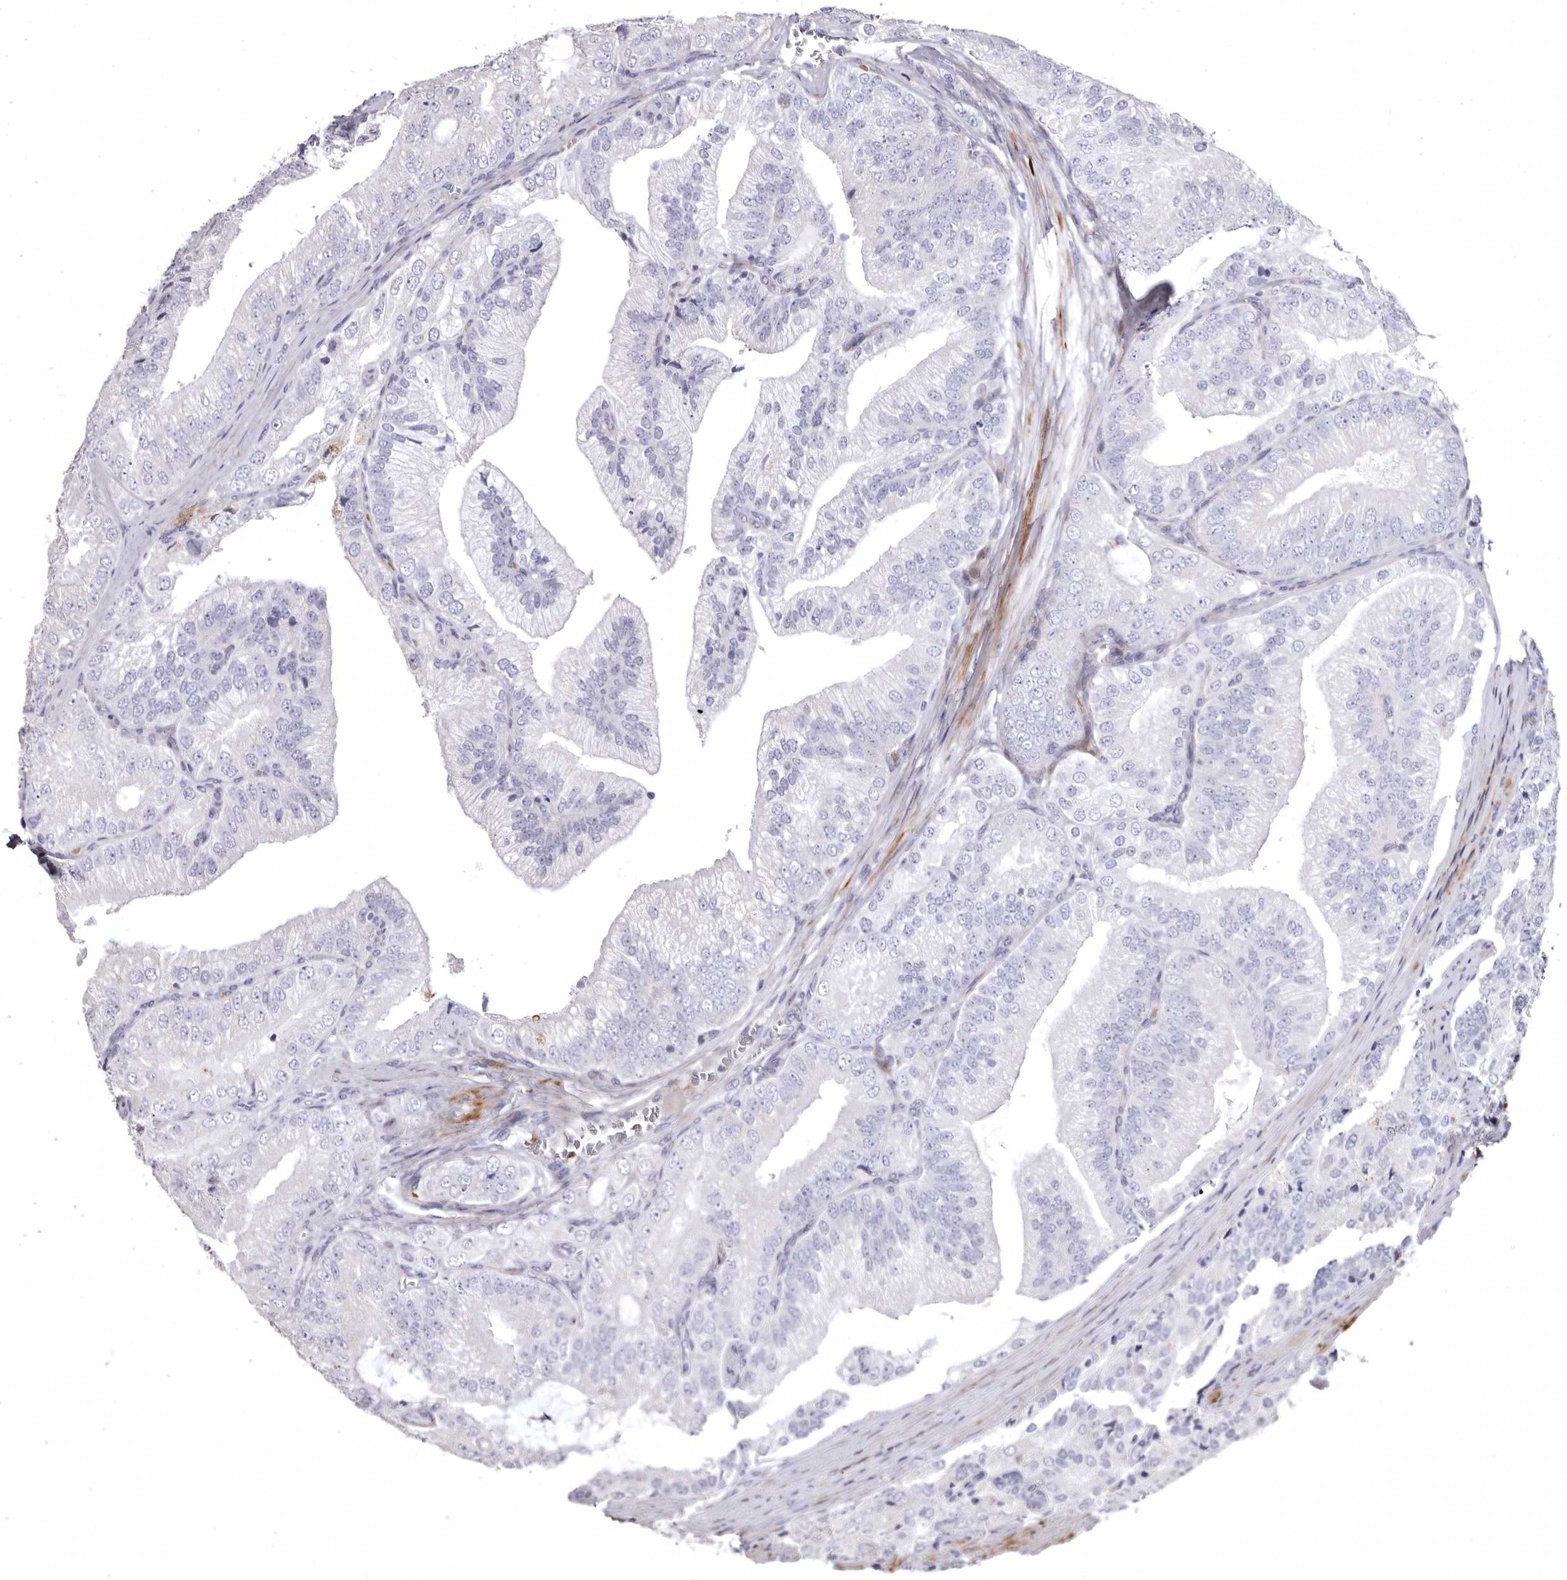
{"staining": {"intensity": "negative", "quantity": "none", "location": "none"}, "tissue": "prostate cancer", "cell_type": "Tumor cells", "image_type": "cancer", "snomed": [{"axis": "morphology", "description": "Adenocarcinoma, High grade"}, {"axis": "topography", "description": "Prostate"}], "caption": "This is an immunohistochemistry histopathology image of prostate cancer (high-grade adenocarcinoma). There is no staining in tumor cells.", "gene": "AIDA", "patient": {"sex": "male", "age": 58}}